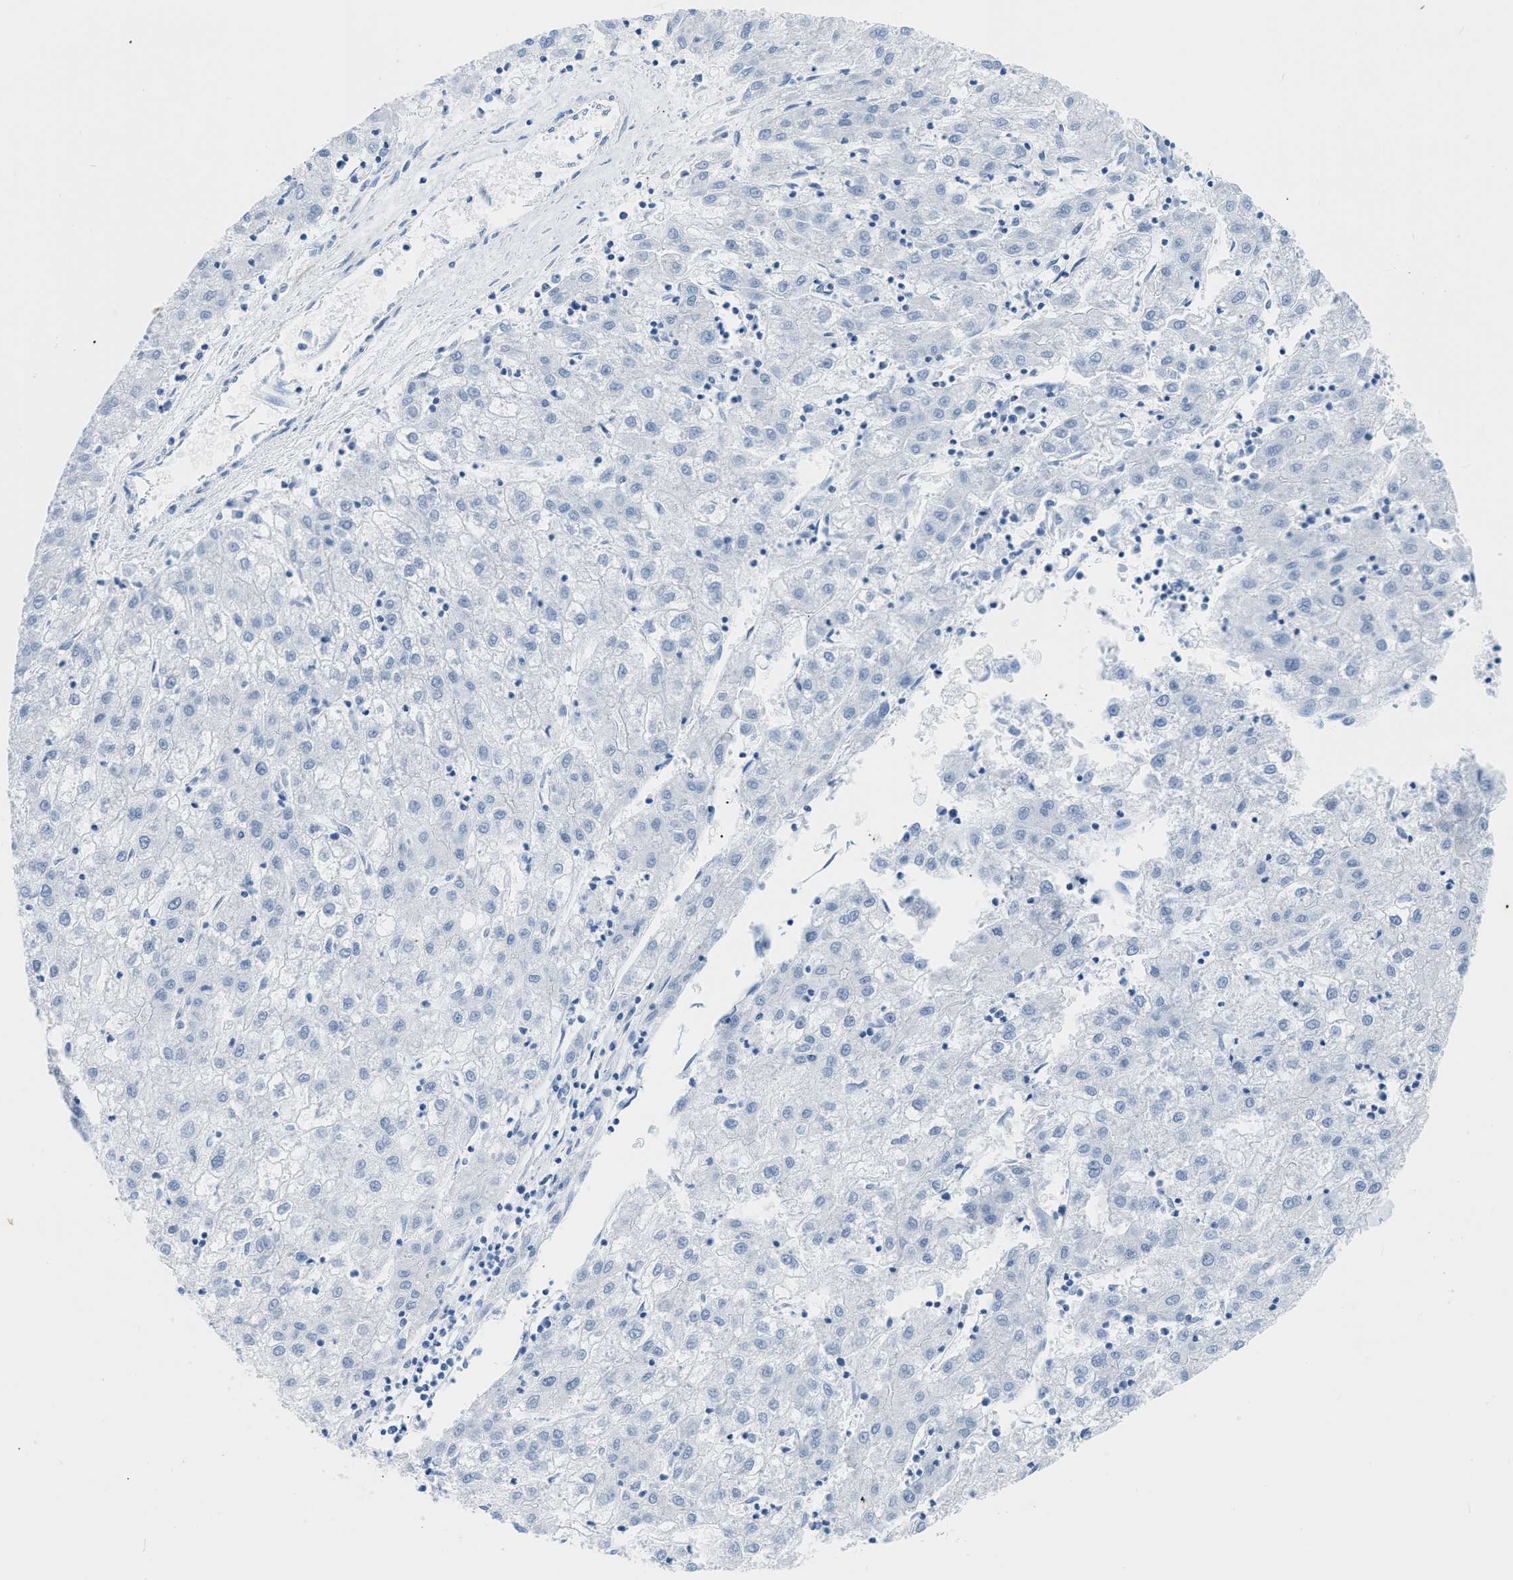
{"staining": {"intensity": "negative", "quantity": "none", "location": "none"}, "tissue": "liver cancer", "cell_type": "Tumor cells", "image_type": "cancer", "snomed": [{"axis": "morphology", "description": "Carcinoma, Hepatocellular, NOS"}, {"axis": "topography", "description": "Liver"}], "caption": "This is an immunohistochemistry (IHC) photomicrograph of human liver cancer (hepatocellular carcinoma). There is no expression in tumor cells.", "gene": "DES", "patient": {"sex": "male", "age": 72}}